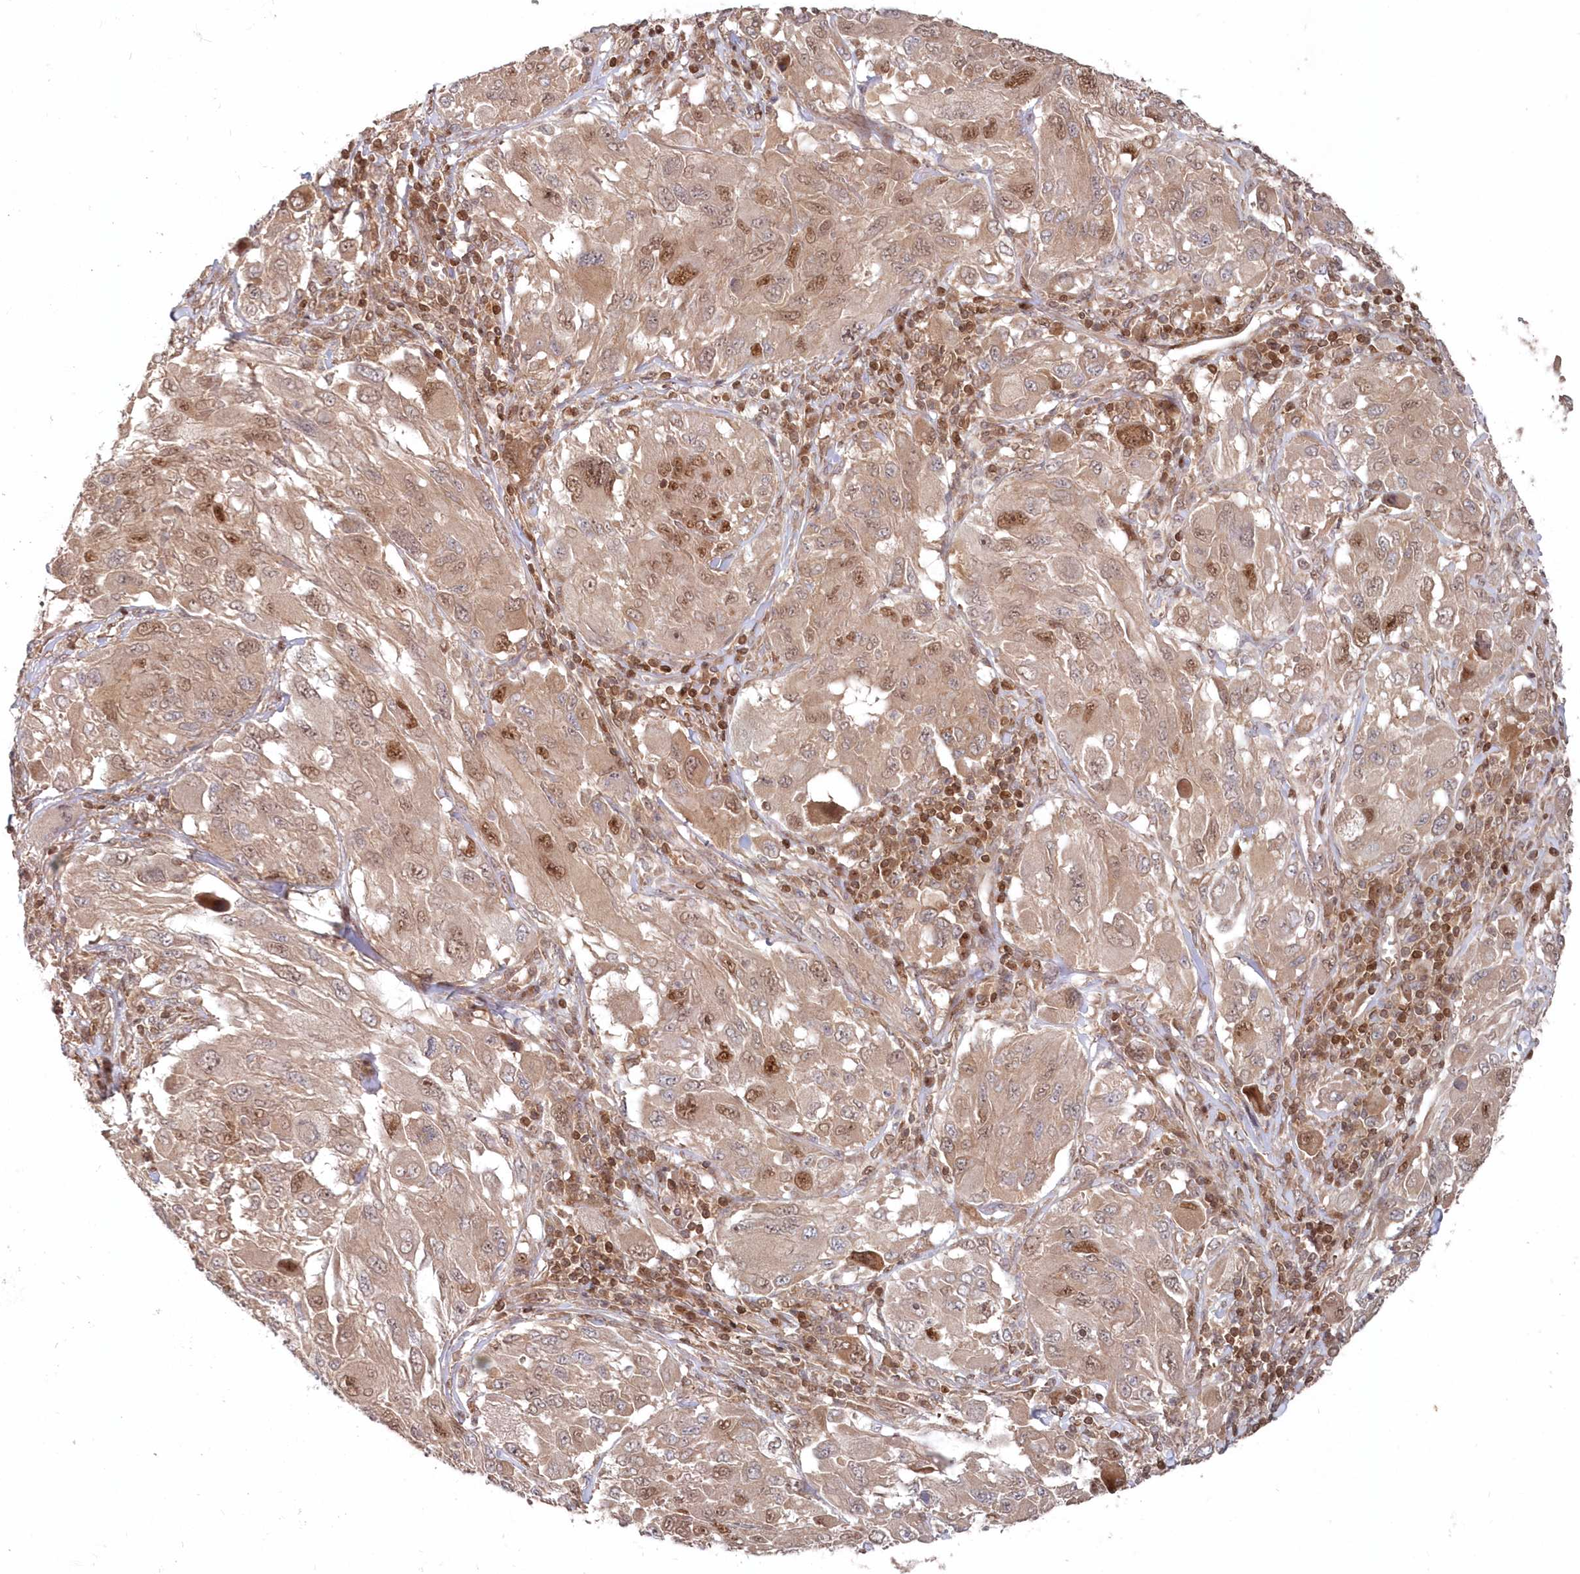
{"staining": {"intensity": "moderate", "quantity": ">75%", "location": "cytoplasmic/membranous,nuclear"}, "tissue": "melanoma", "cell_type": "Tumor cells", "image_type": "cancer", "snomed": [{"axis": "morphology", "description": "Malignant melanoma, NOS"}, {"axis": "topography", "description": "Skin"}], "caption": "Malignant melanoma was stained to show a protein in brown. There is medium levels of moderate cytoplasmic/membranous and nuclear staining in about >75% of tumor cells.", "gene": "ABHD14B", "patient": {"sex": "female", "age": 91}}